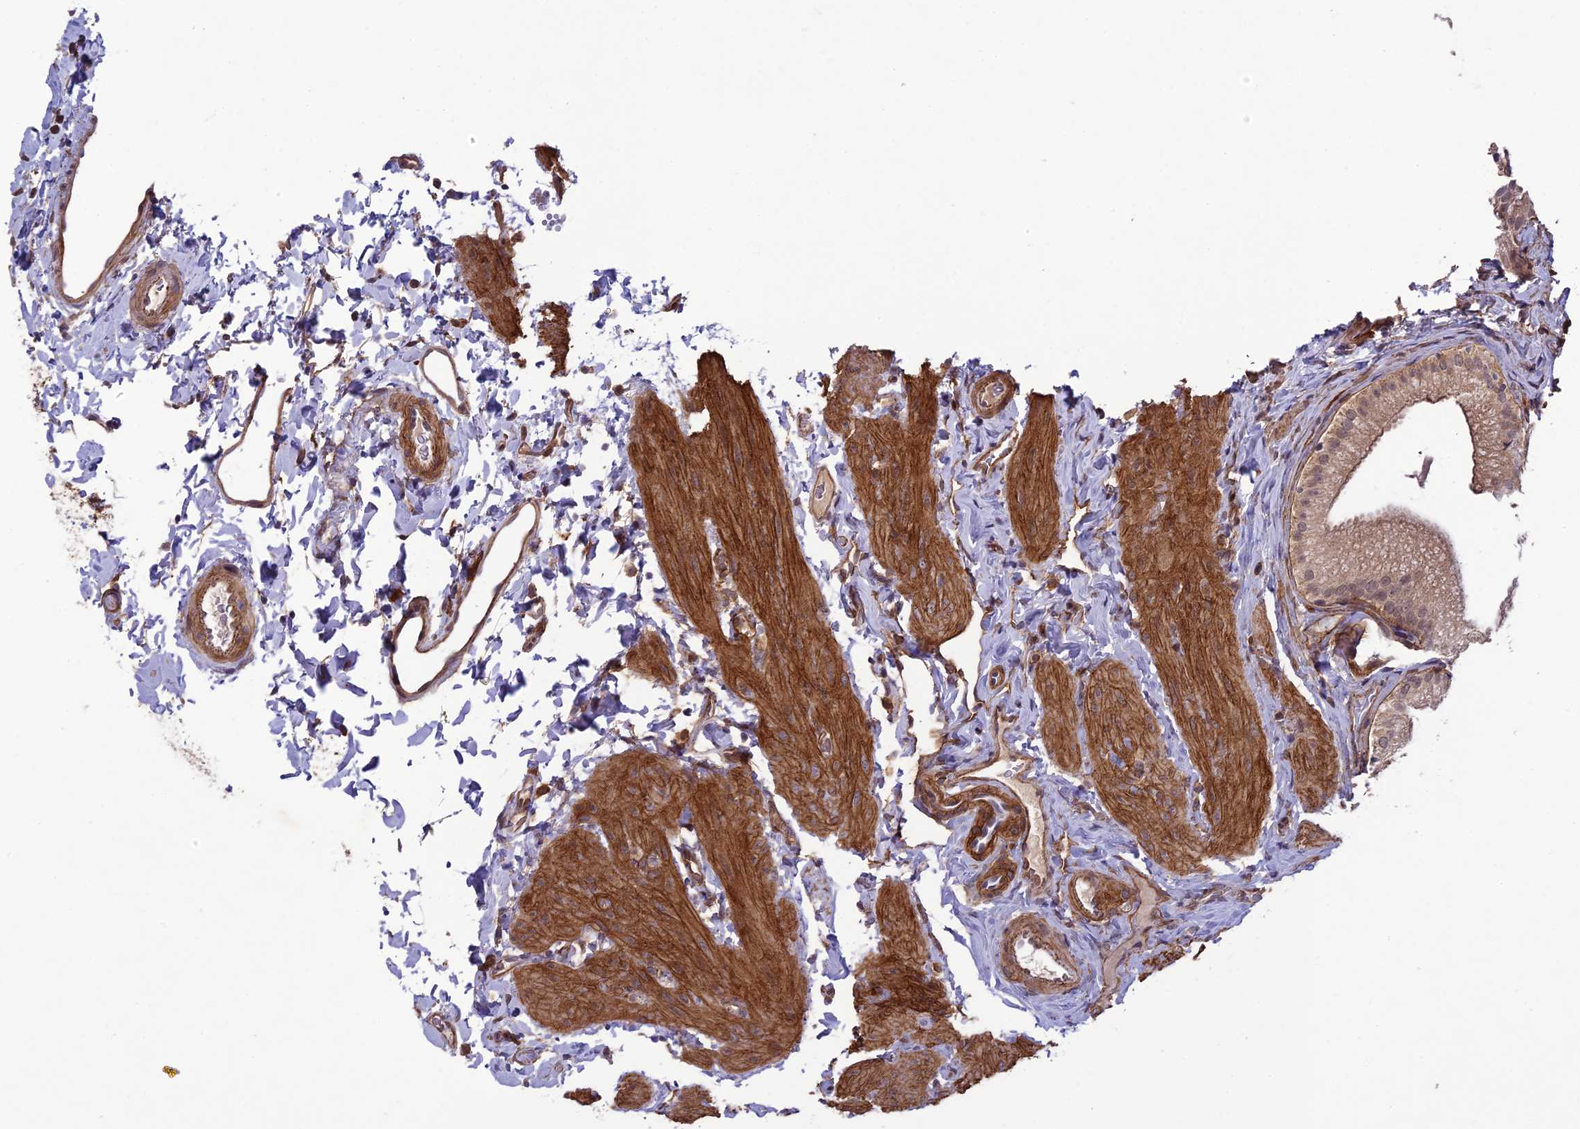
{"staining": {"intensity": "weak", "quantity": ">75%", "location": "cytoplasmic/membranous"}, "tissue": "gallbladder", "cell_type": "Glandular cells", "image_type": "normal", "snomed": [{"axis": "morphology", "description": "Normal tissue, NOS"}, {"axis": "morphology", "description": "Inflammation, NOS"}, {"axis": "topography", "description": "Gallbladder"}], "caption": "This is a photomicrograph of immunohistochemistry staining of normal gallbladder, which shows weak staining in the cytoplasmic/membranous of glandular cells.", "gene": "TNS1", "patient": {"sex": "male", "age": 51}}